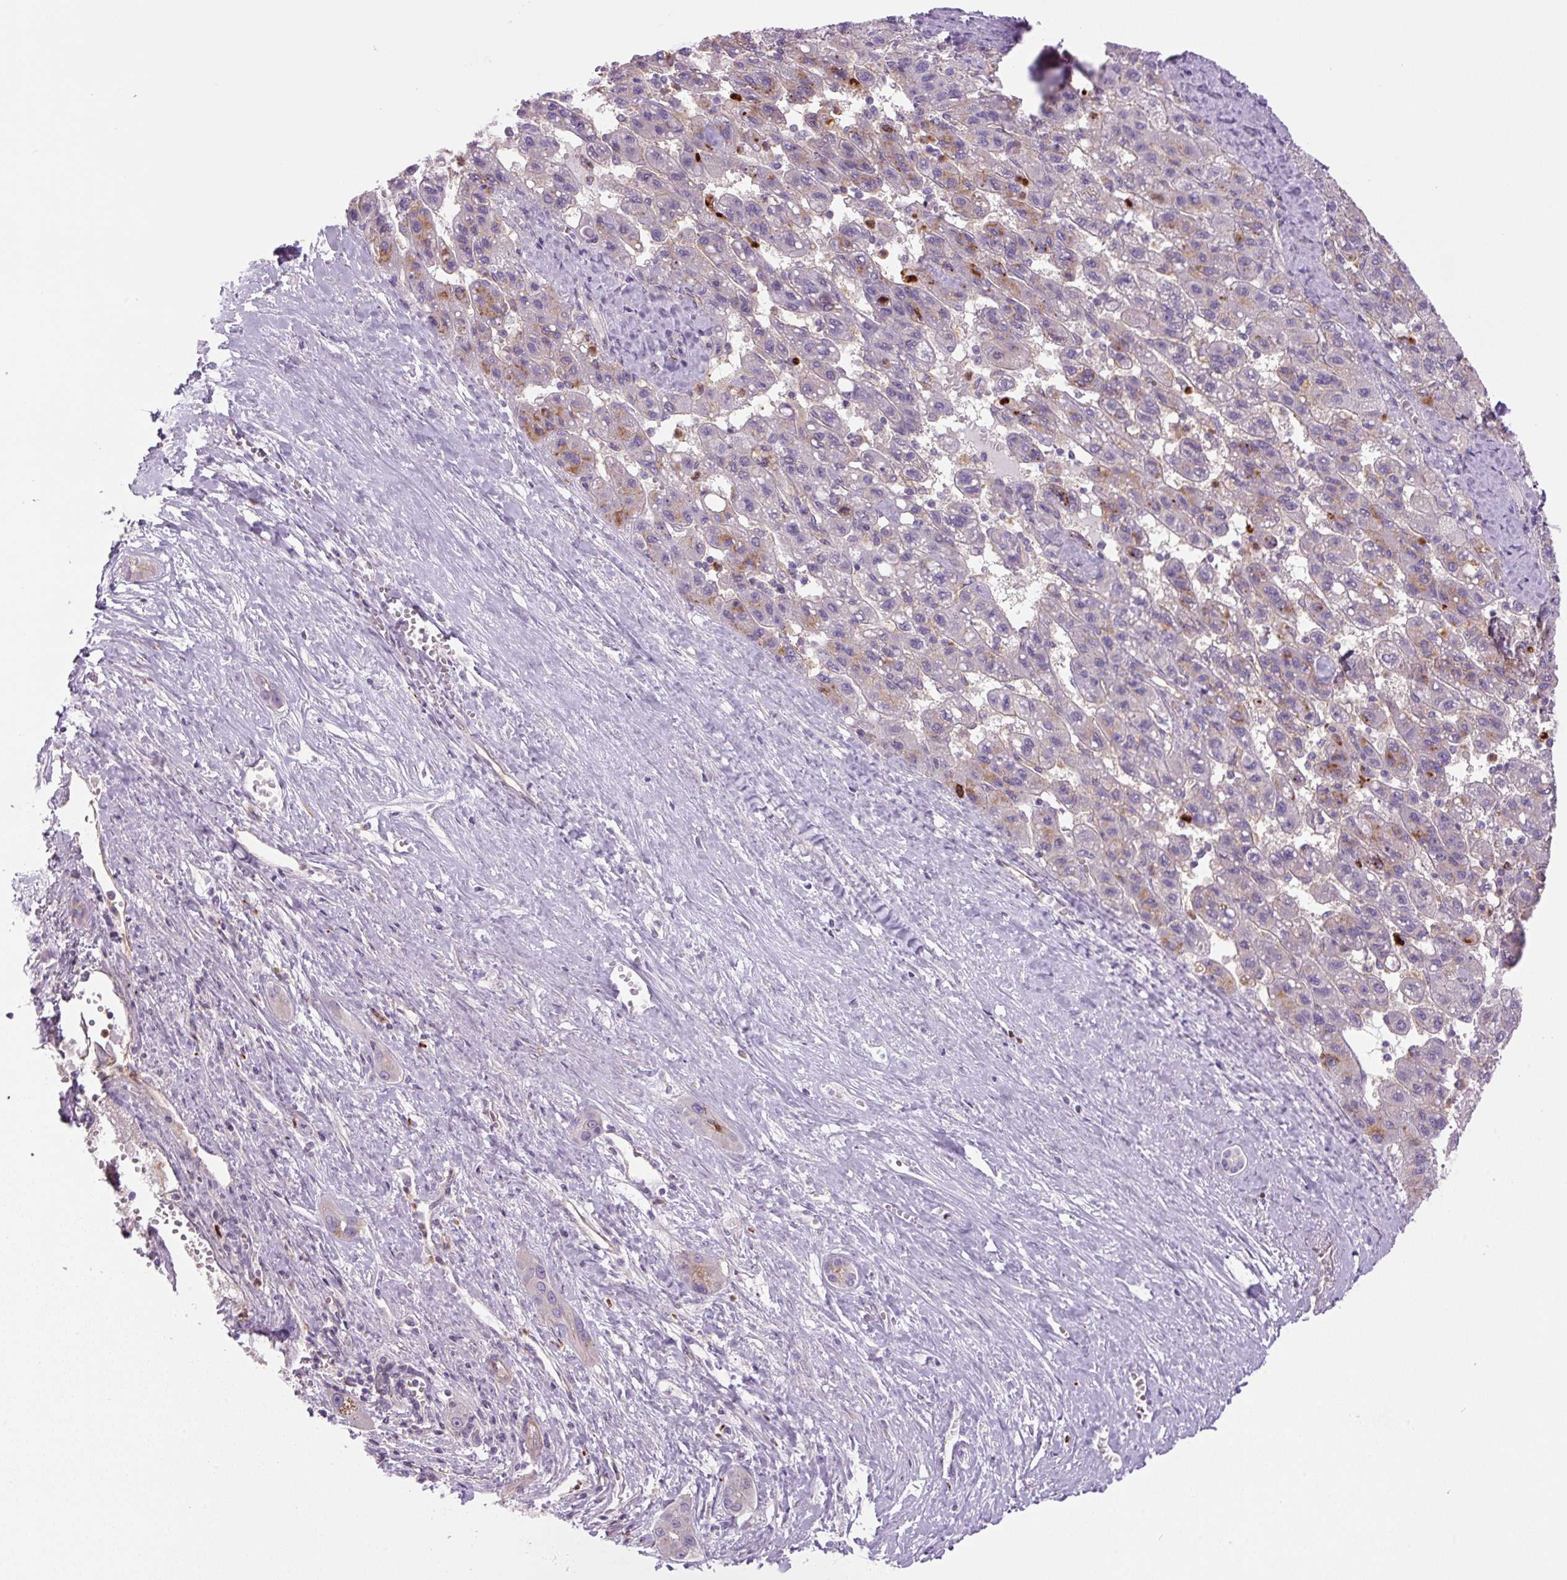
{"staining": {"intensity": "moderate", "quantity": "<25%", "location": "cytoplasmic/membranous"}, "tissue": "liver cancer", "cell_type": "Tumor cells", "image_type": "cancer", "snomed": [{"axis": "morphology", "description": "Carcinoma, Hepatocellular, NOS"}, {"axis": "topography", "description": "Liver"}], "caption": "High-magnification brightfield microscopy of liver cancer stained with DAB (brown) and counterstained with hematoxylin (blue). tumor cells exhibit moderate cytoplasmic/membranous positivity is seen in about<25% of cells. (DAB (3,3'-diaminobenzidine) IHC with brightfield microscopy, high magnification).", "gene": "KIFC1", "patient": {"sex": "female", "age": 82}}